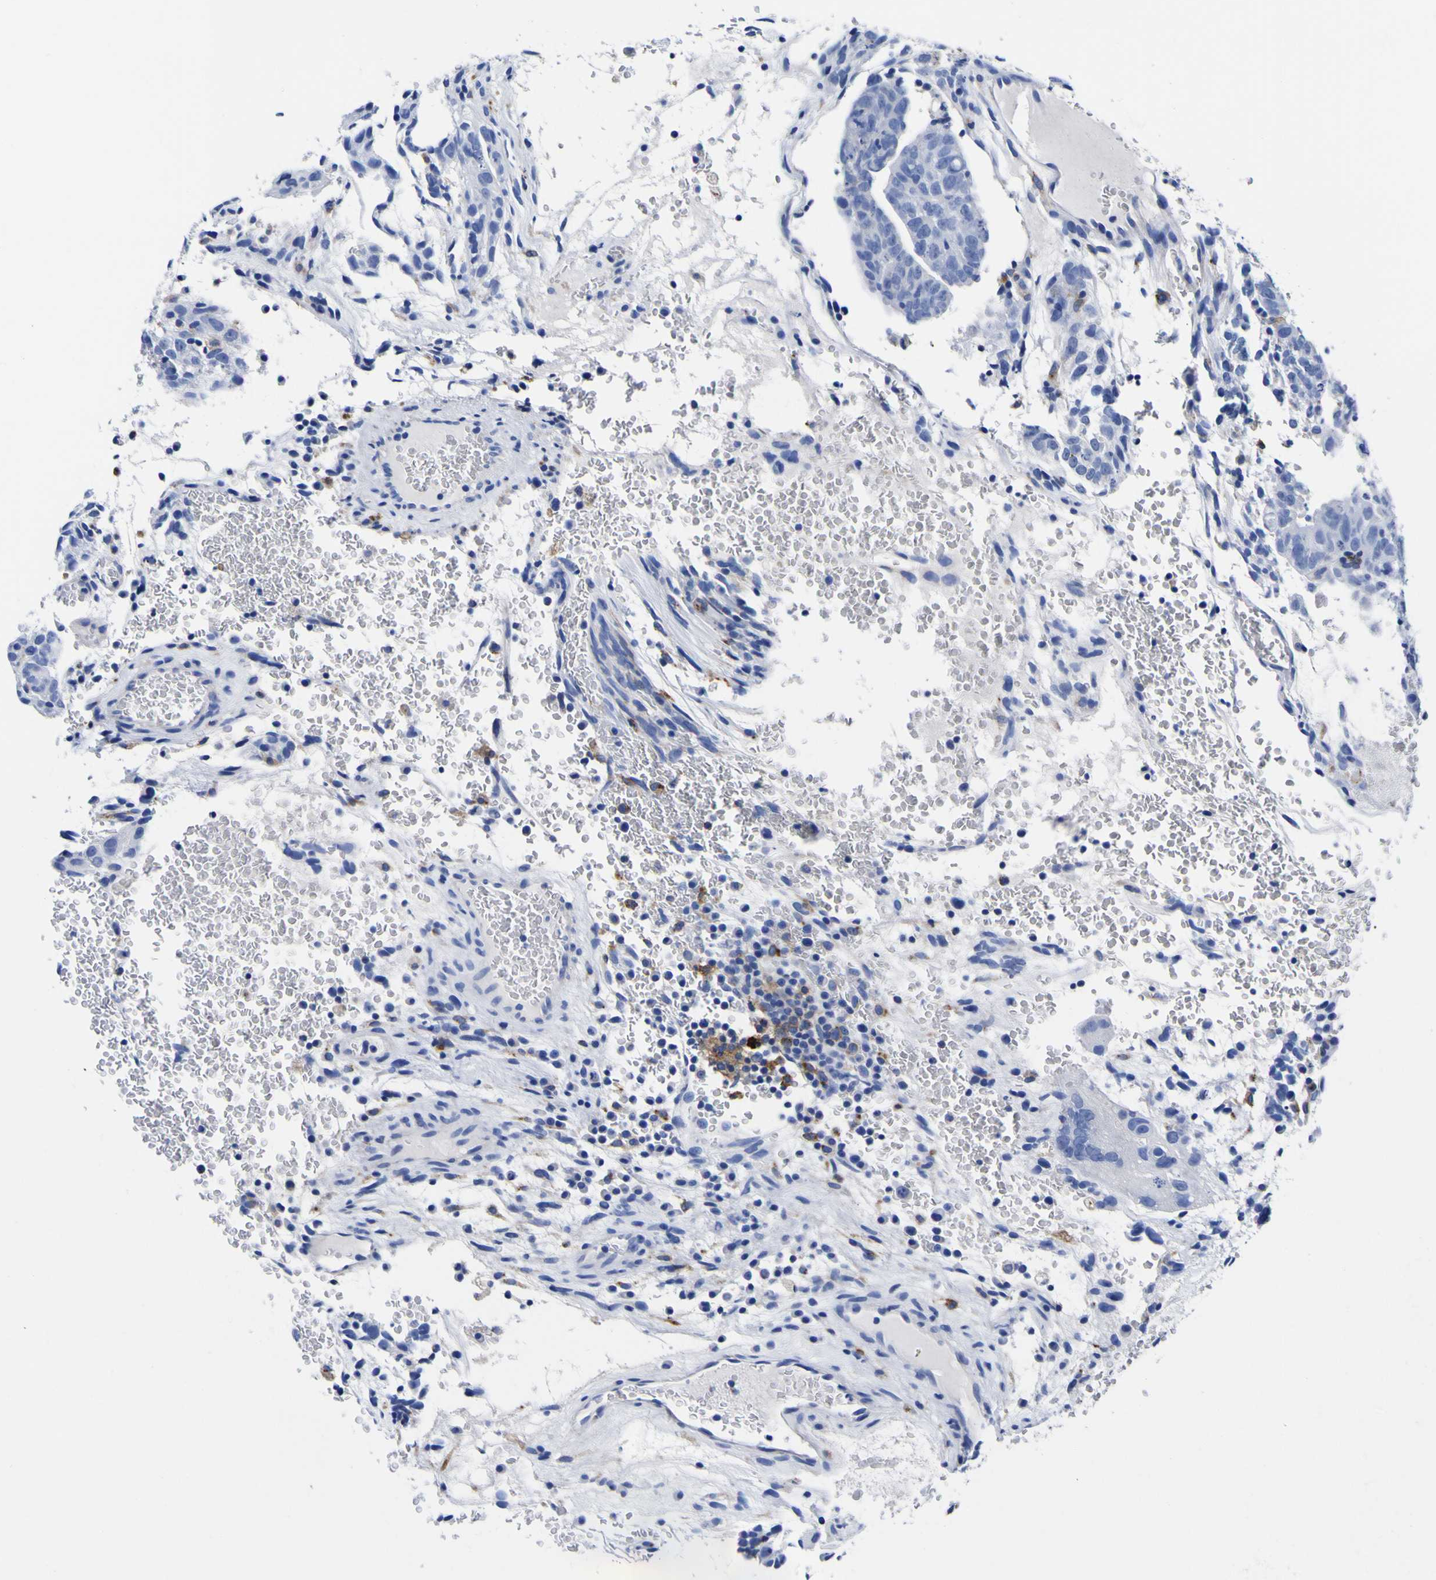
{"staining": {"intensity": "negative", "quantity": "none", "location": "none"}, "tissue": "testis cancer", "cell_type": "Tumor cells", "image_type": "cancer", "snomed": [{"axis": "morphology", "description": "Seminoma, NOS"}, {"axis": "morphology", "description": "Carcinoma, Embryonal, NOS"}, {"axis": "topography", "description": "Testis"}], "caption": "High power microscopy histopathology image of an immunohistochemistry histopathology image of testis cancer, revealing no significant expression in tumor cells.", "gene": "HLA-DQA1", "patient": {"sex": "male", "age": 52}}